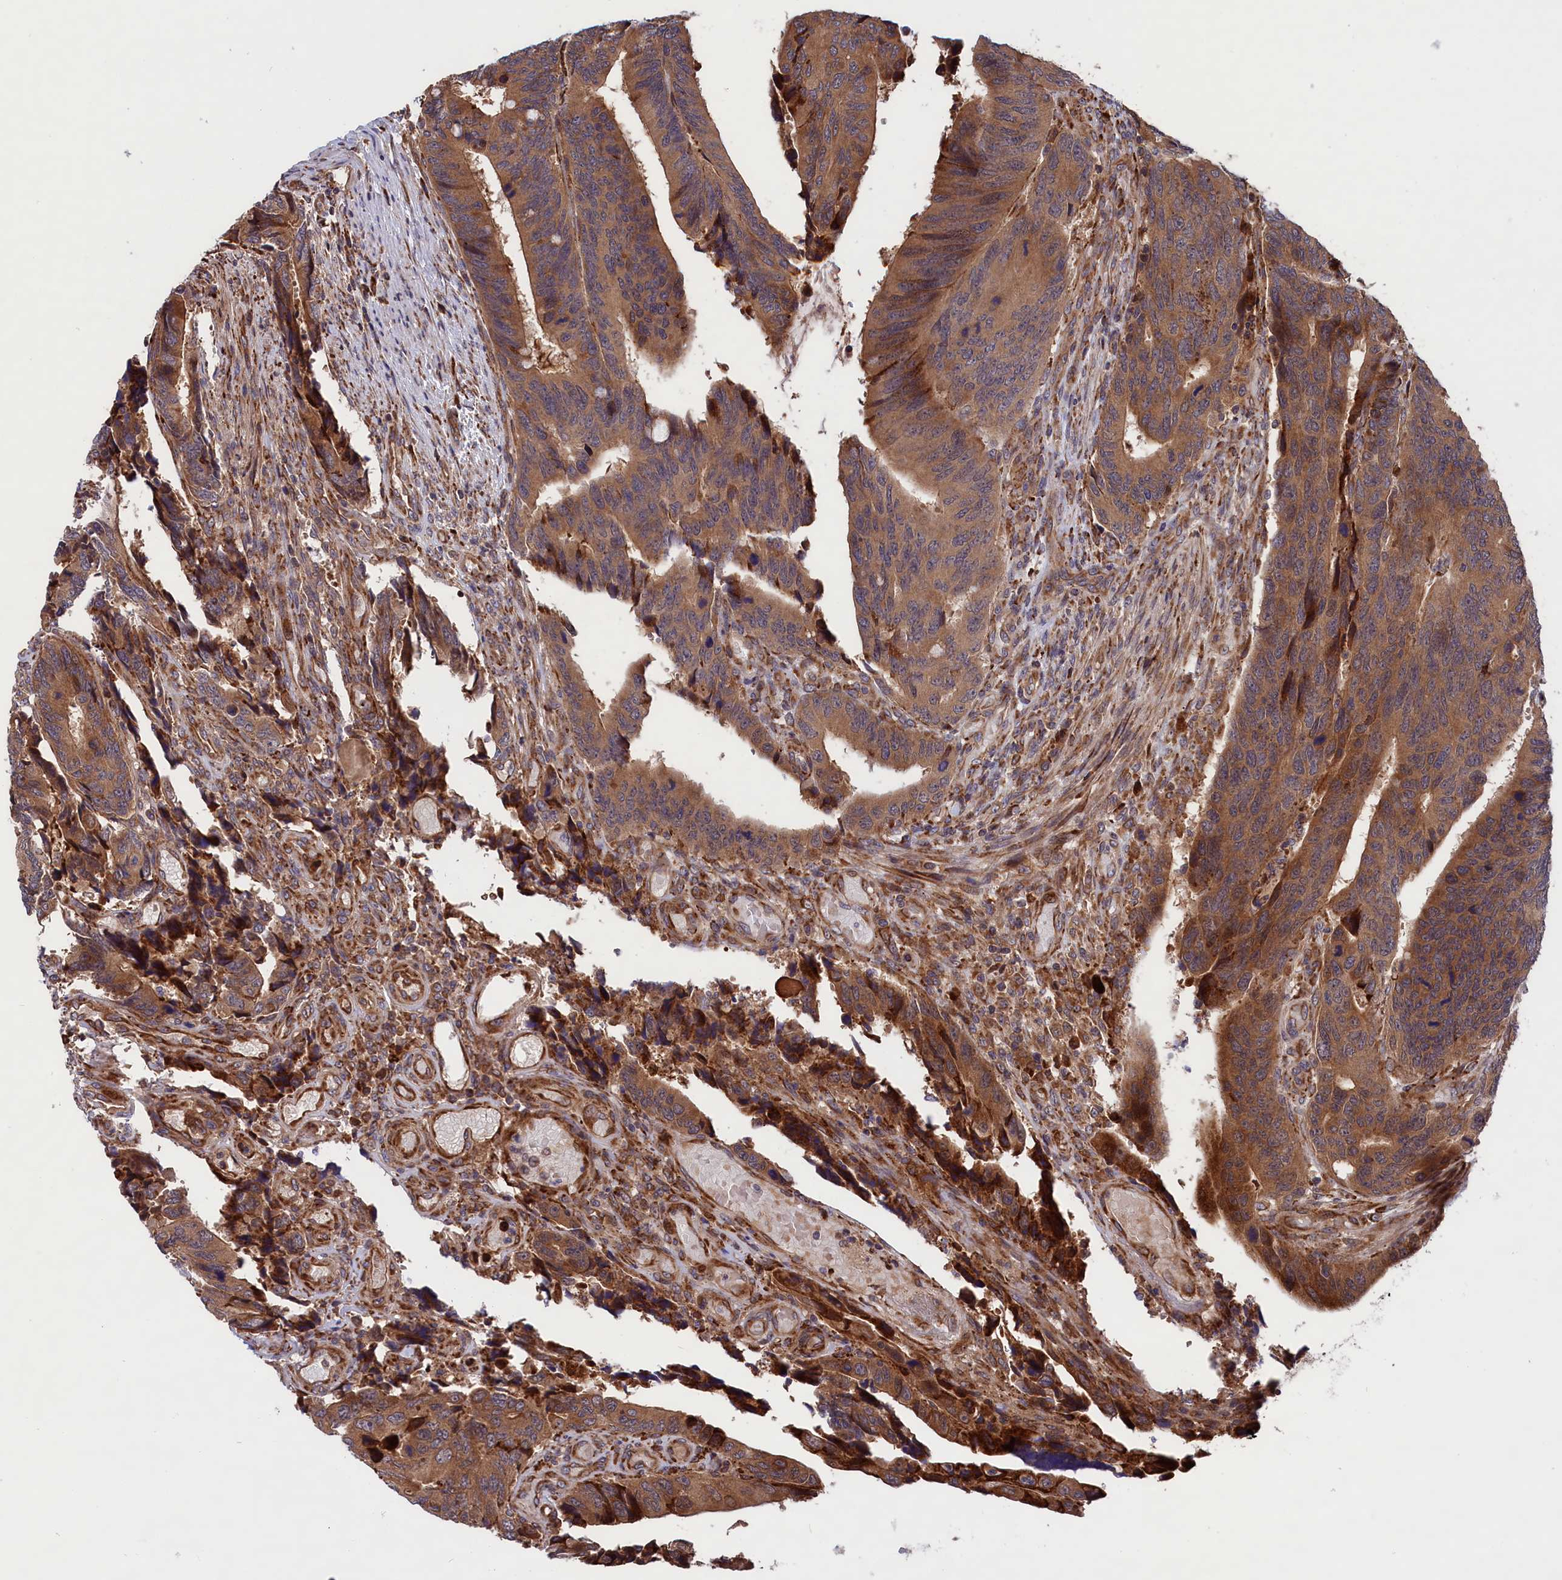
{"staining": {"intensity": "moderate", "quantity": ">75%", "location": "cytoplasmic/membranous"}, "tissue": "colorectal cancer", "cell_type": "Tumor cells", "image_type": "cancer", "snomed": [{"axis": "morphology", "description": "Adenocarcinoma, NOS"}, {"axis": "topography", "description": "Colon"}], "caption": "Moderate cytoplasmic/membranous staining is identified in approximately >75% of tumor cells in colorectal adenocarcinoma.", "gene": "PLA2G4C", "patient": {"sex": "male", "age": 87}}